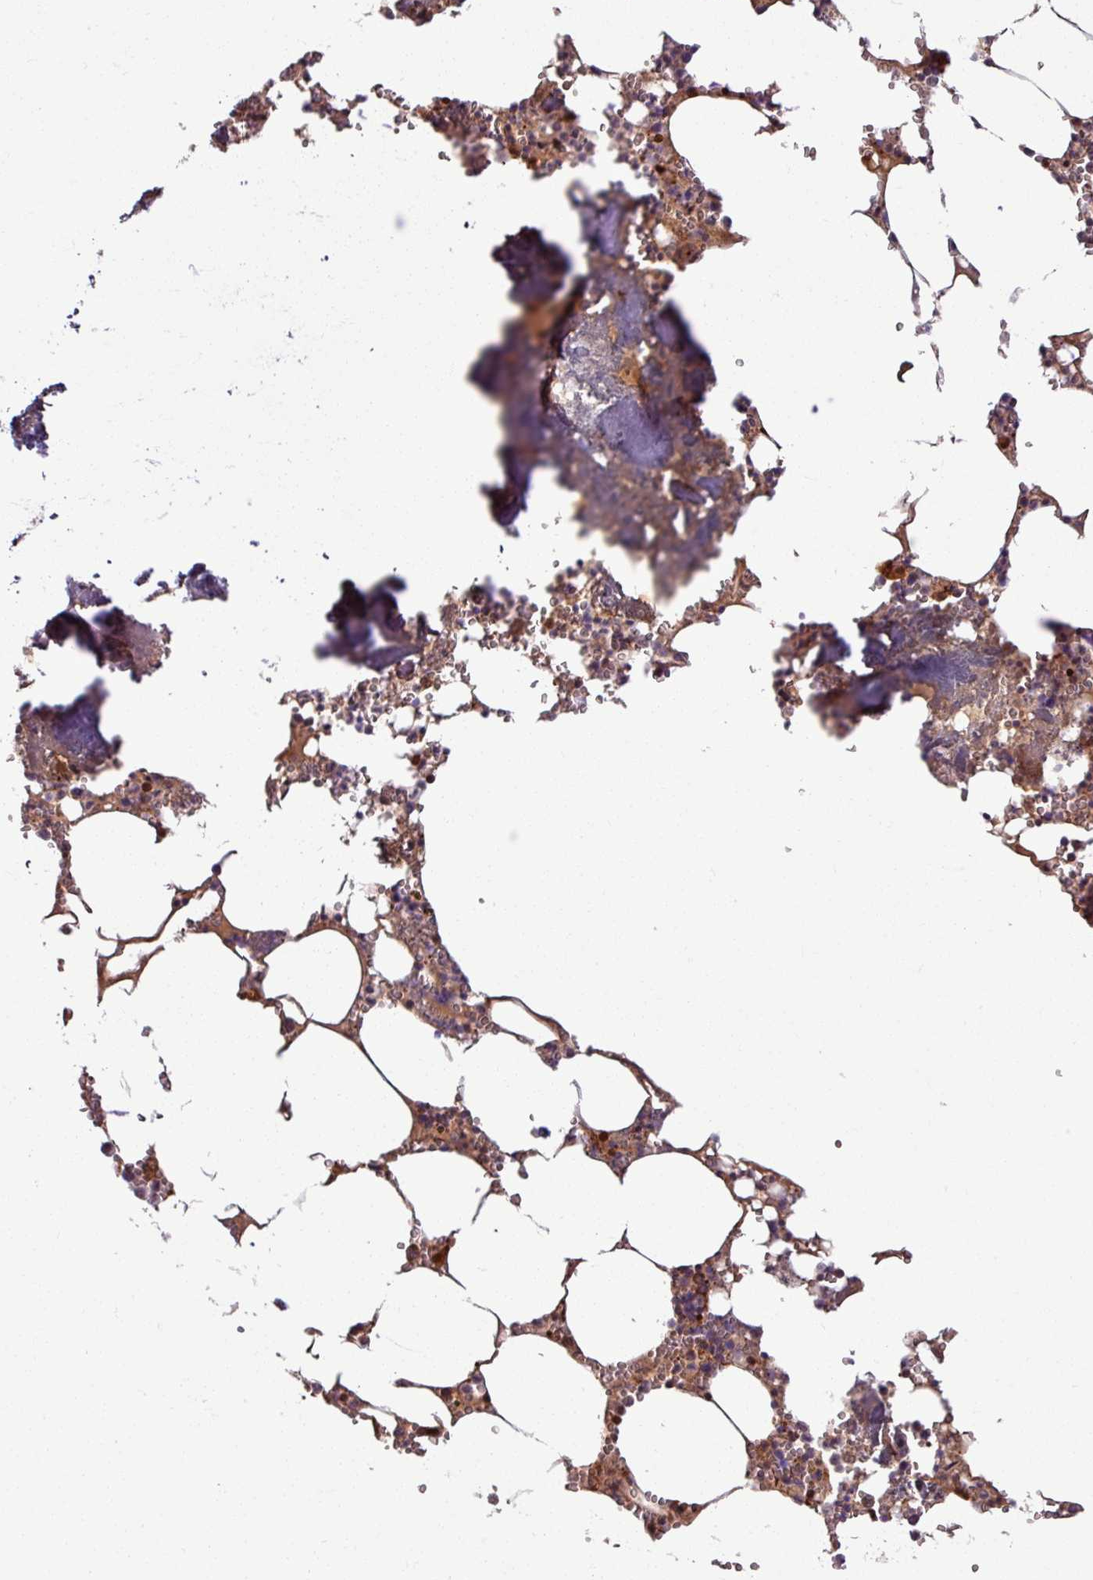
{"staining": {"intensity": "moderate", "quantity": "<25%", "location": "cytoplasmic/membranous,nuclear"}, "tissue": "bone marrow", "cell_type": "Hematopoietic cells", "image_type": "normal", "snomed": [{"axis": "morphology", "description": "Normal tissue, NOS"}, {"axis": "topography", "description": "Bone marrow"}], "caption": "Immunohistochemistry (IHC) photomicrograph of normal bone marrow: human bone marrow stained using IHC displays low levels of moderate protein expression localized specifically in the cytoplasmic/membranous,nuclear of hematopoietic cells, appearing as a cytoplasmic/membranous,nuclear brown color.", "gene": "KCTD11", "patient": {"sex": "male", "age": 54}}